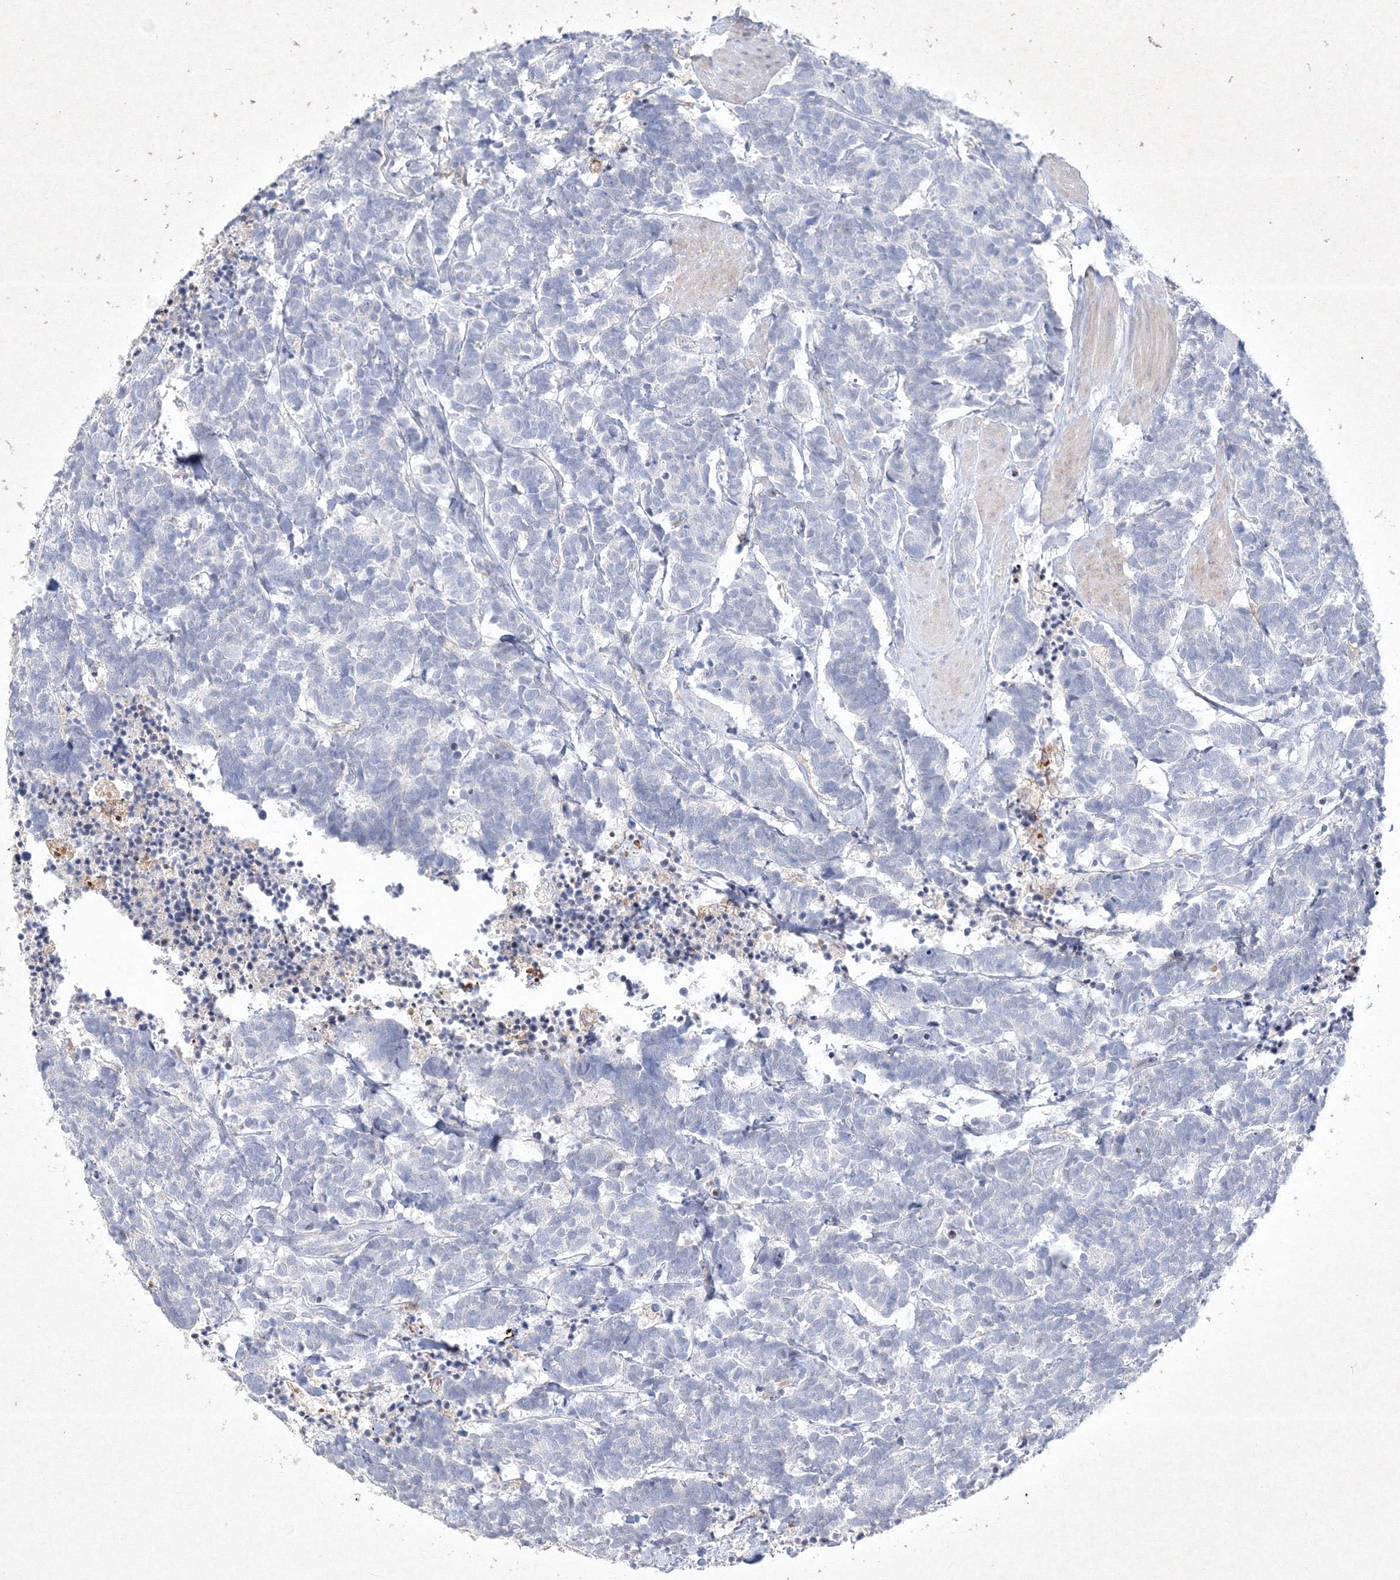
{"staining": {"intensity": "negative", "quantity": "none", "location": "none"}, "tissue": "carcinoid", "cell_type": "Tumor cells", "image_type": "cancer", "snomed": [{"axis": "morphology", "description": "Carcinoma, NOS"}, {"axis": "morphology", "description": "Carcinoid, malignant, NOS"}, {"axis": "topography", "description": "Urinary bladder"}], "caption": "Photomicrograph shows no significant protein staining in tumor cells of malignant carcinoid. Brightfield microscopy of immunohistochemistry (IHC) stained with DAB (3,3'-diaminobenzidine) (brown) and hematoxylin (blue), captured at high magnification.", "gene": "CXXC4", "patient": {"sex": "male", "age": 57}}